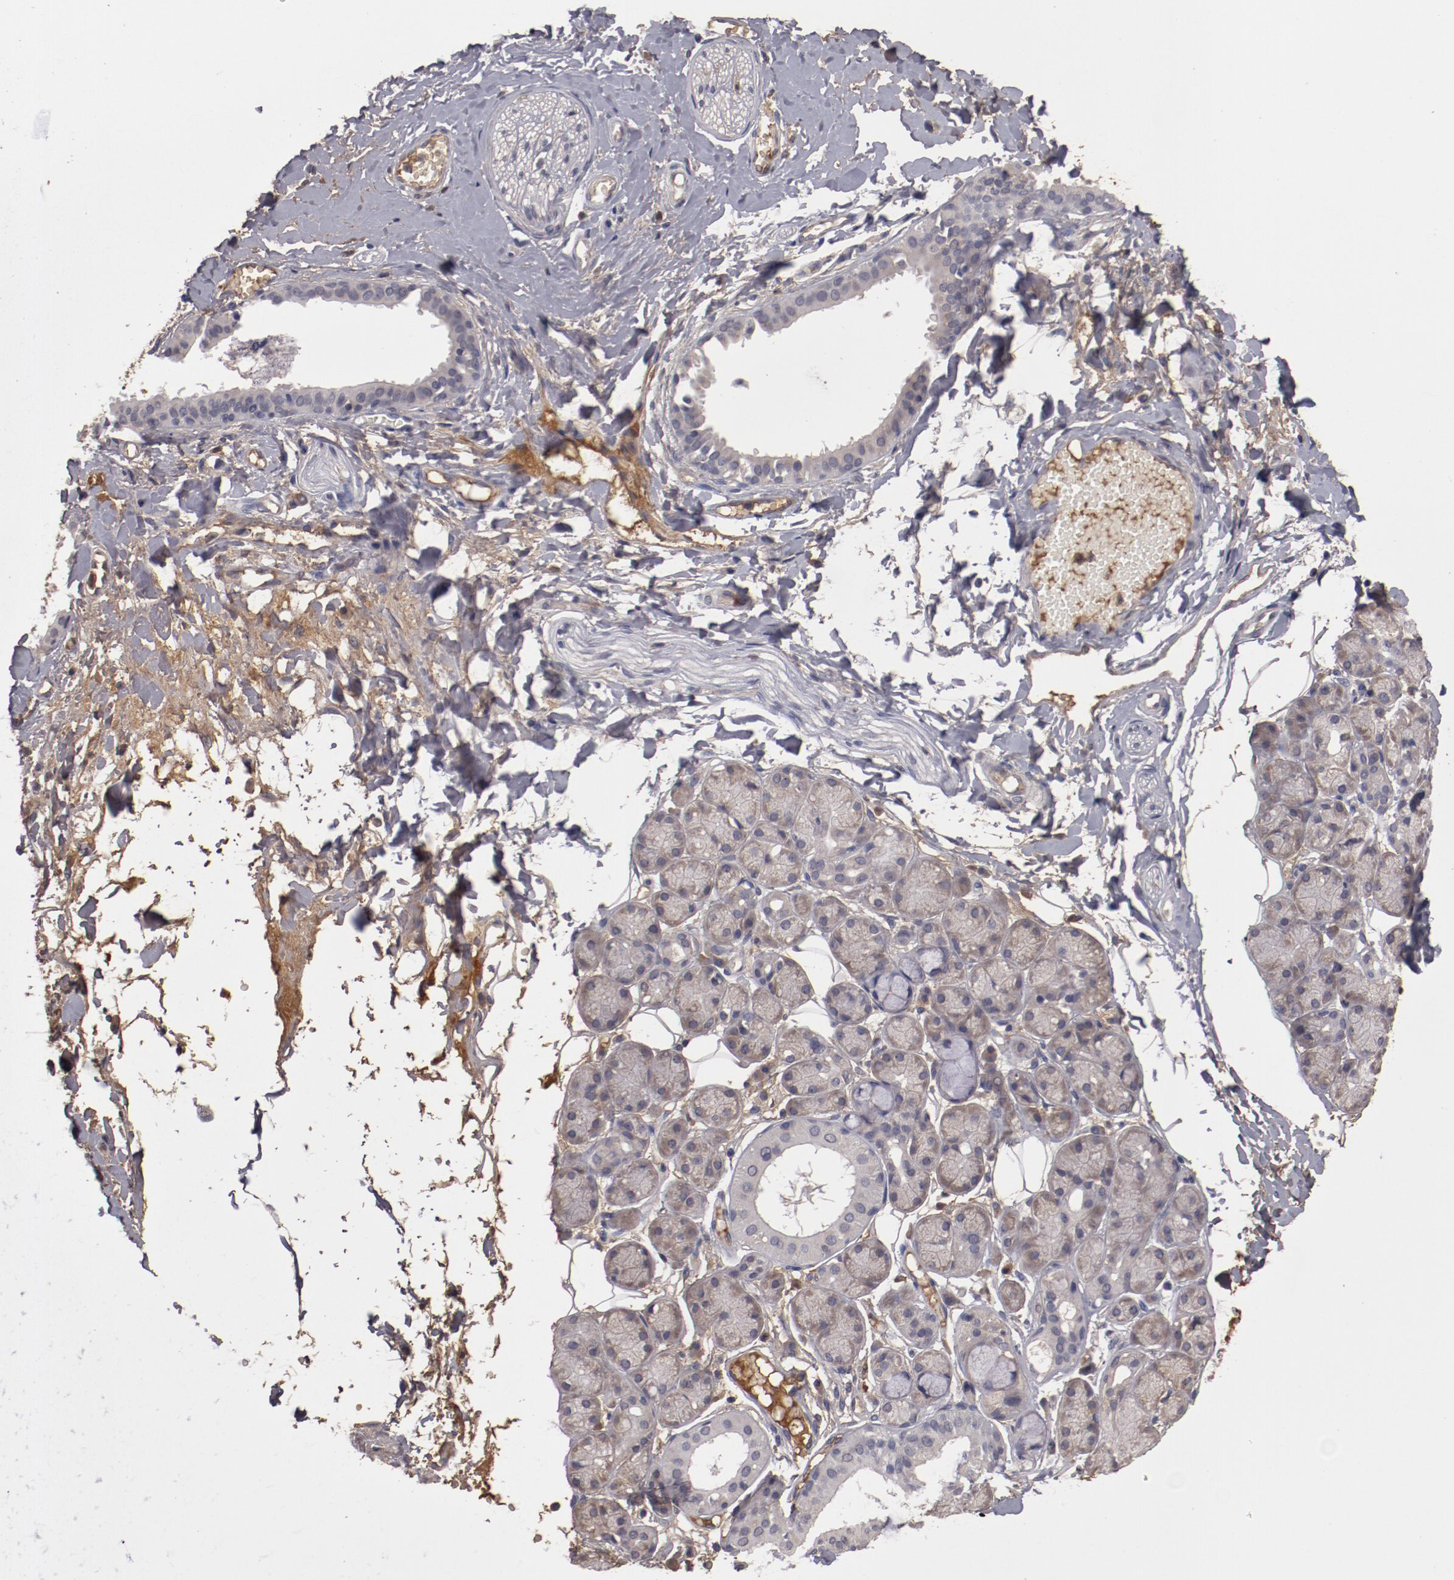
{"staining": {"intensity": "weak", "quantity": "<25%", "location": "cytoplasmic/membranous"}, "tissue": "salivary gland", "cell_type": "Glandular cells", "image_type": "normal", "snomed": [{"axis": "morphology", "description": "Normal tissue, NOS"}, {"axis": "topography", "description": "Skeletal muscle"}, {"axis": "topography", "description": "Oral tissue"}, {"axis": "topography", "description": "Salivary gland"}, {"axis": "topography", "description": "Peripheral nerve tissue"}], "caption": "Immunohistochemical staining of unremarkable human salivary gland reveals no significant staining in glandular cells. (Brightfield microscopy of DAB immunohistochemistry at high magnification).", "gene": "CP", "patient": {"sex": "male", "age": 54}}